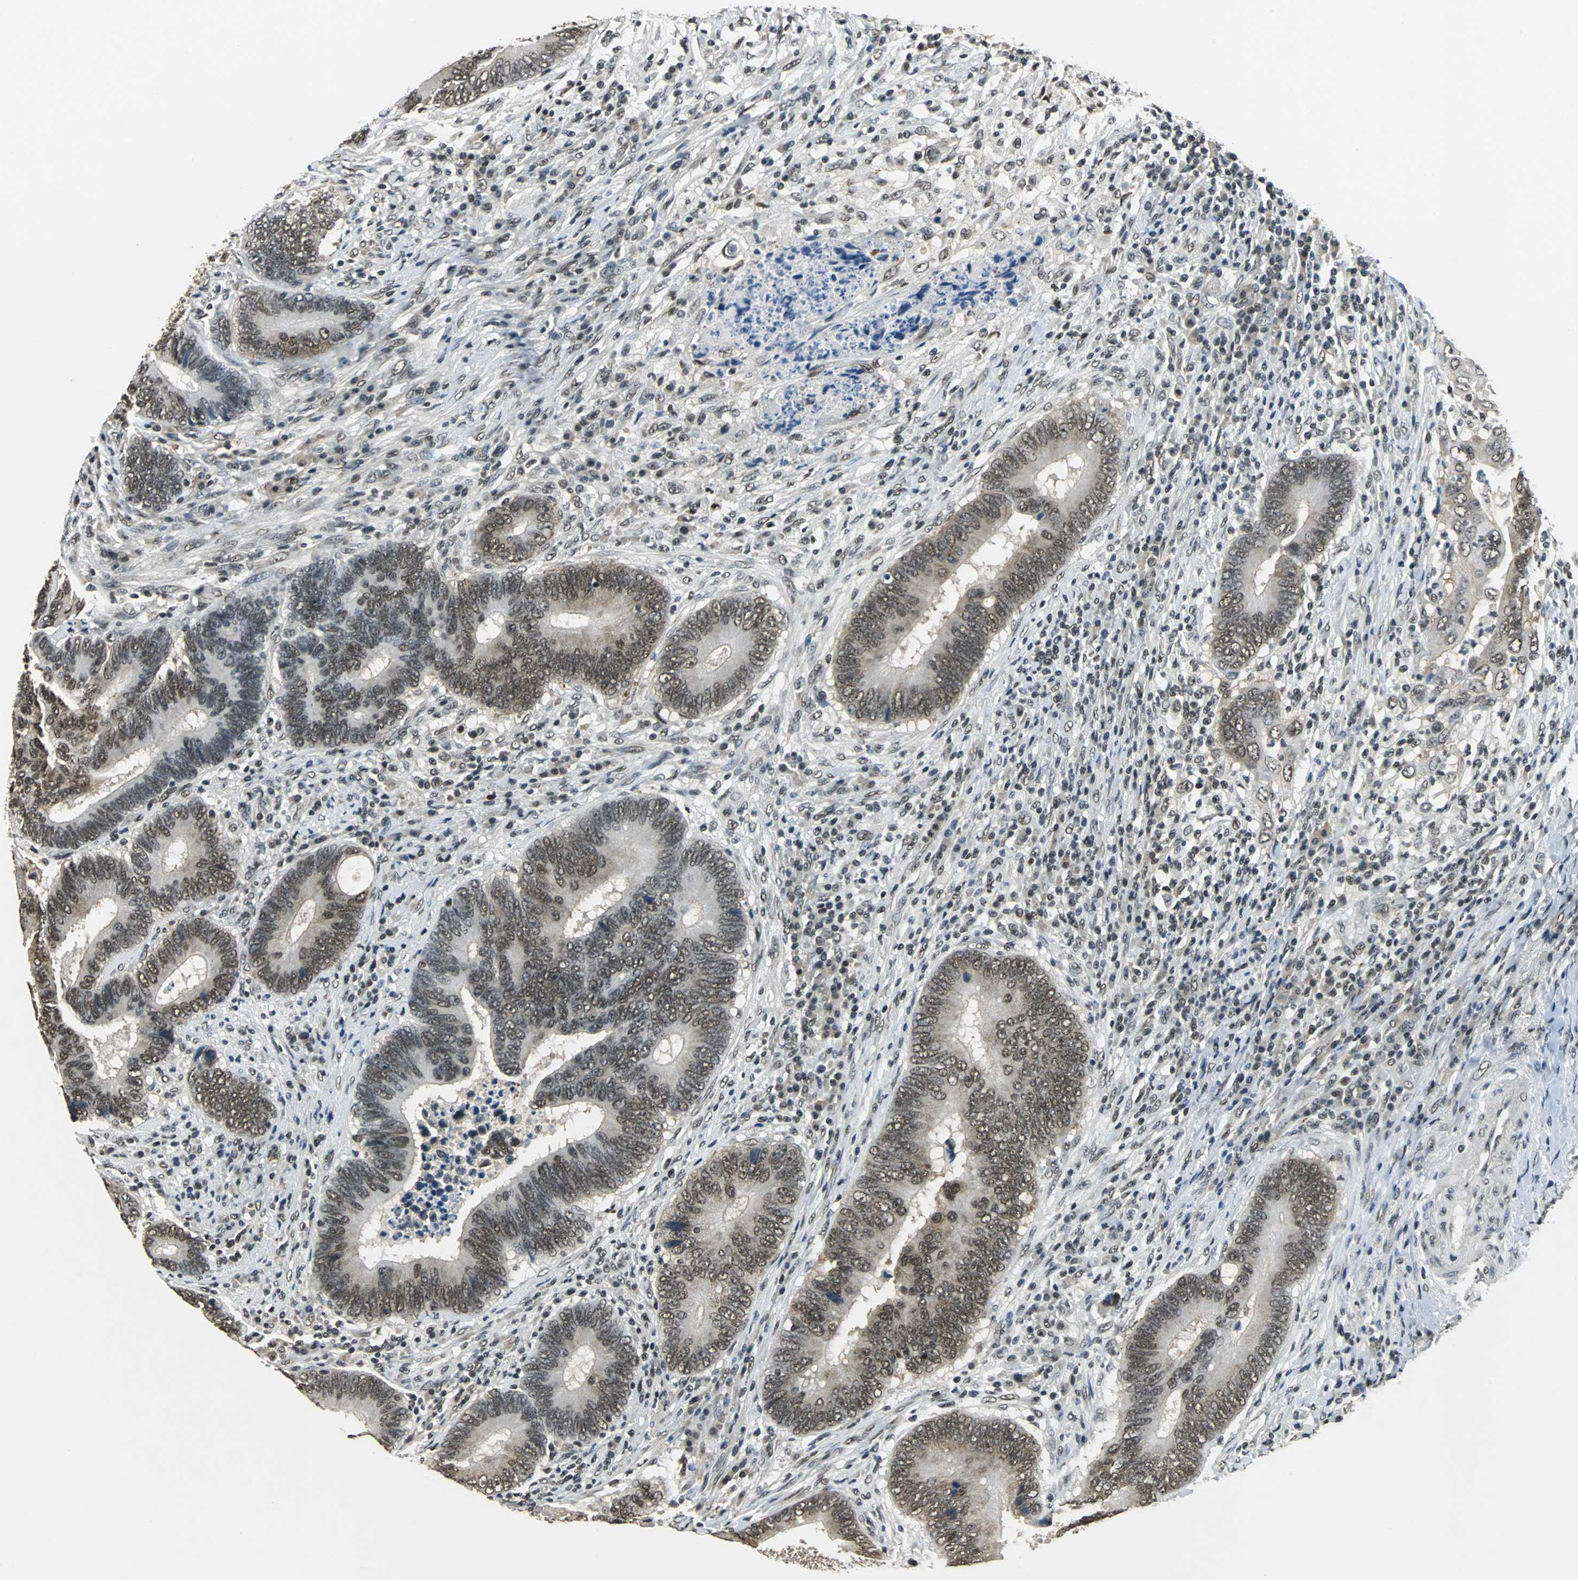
{"staining": {"intensity": "moderate", "quantity": ">75%", "location": "nuclear"}, "tissue": "colorectal cancer", "cell_type": "Tumor cells", "image_type": "cancer", "snomed": [{"axis": "morphology", "description": "Adenocarcinoma, NOS"}, {"axis": "topography", "description": "Colon"}], "caption": "The photomicrograph shows staining of colorectal cancer, revealing moderate nuclear protein staining (brown color) within tumor cells.", "gene": "RBM14", "patient": {"sex": "female", "age": 78}}